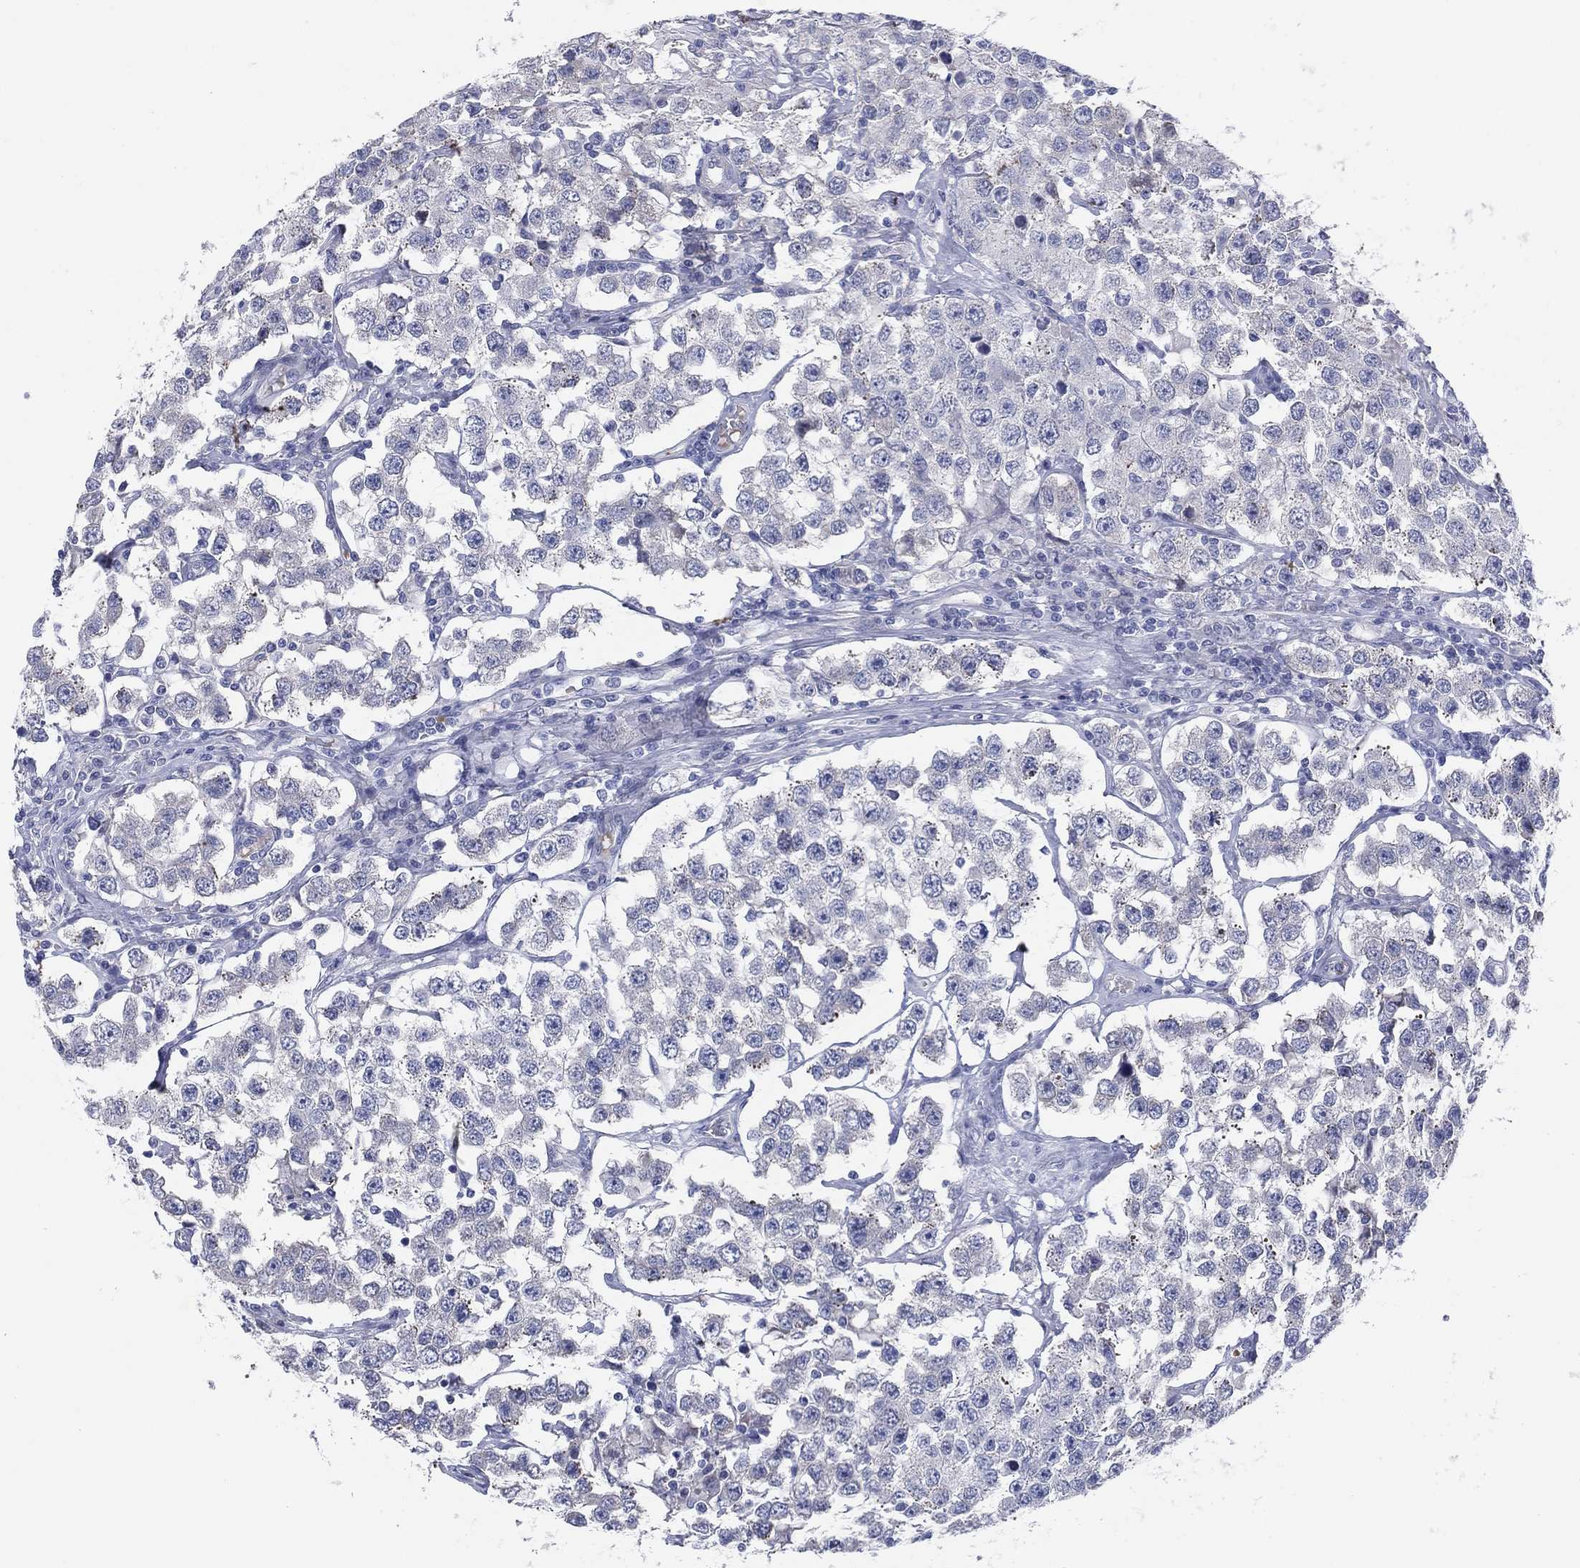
{"staining": {"intensity": "negative", "quantity": "none", "location": "none"}, "tissue": "testis cancer", "cell_type": "Tumor cells", "image_type": "cancer", "snomed": [{"axis": "morphology", "description": "Seminoma, NOS"}, {"axis": "topography", "description": "Testis"}], "caption": "IHC histopathology image of human testis cancer stained for a protein (brown), which demonstrates no expression in tumor cells.", "gene": "HEATR4", "patient": {"sex": "male", "age": 52}}